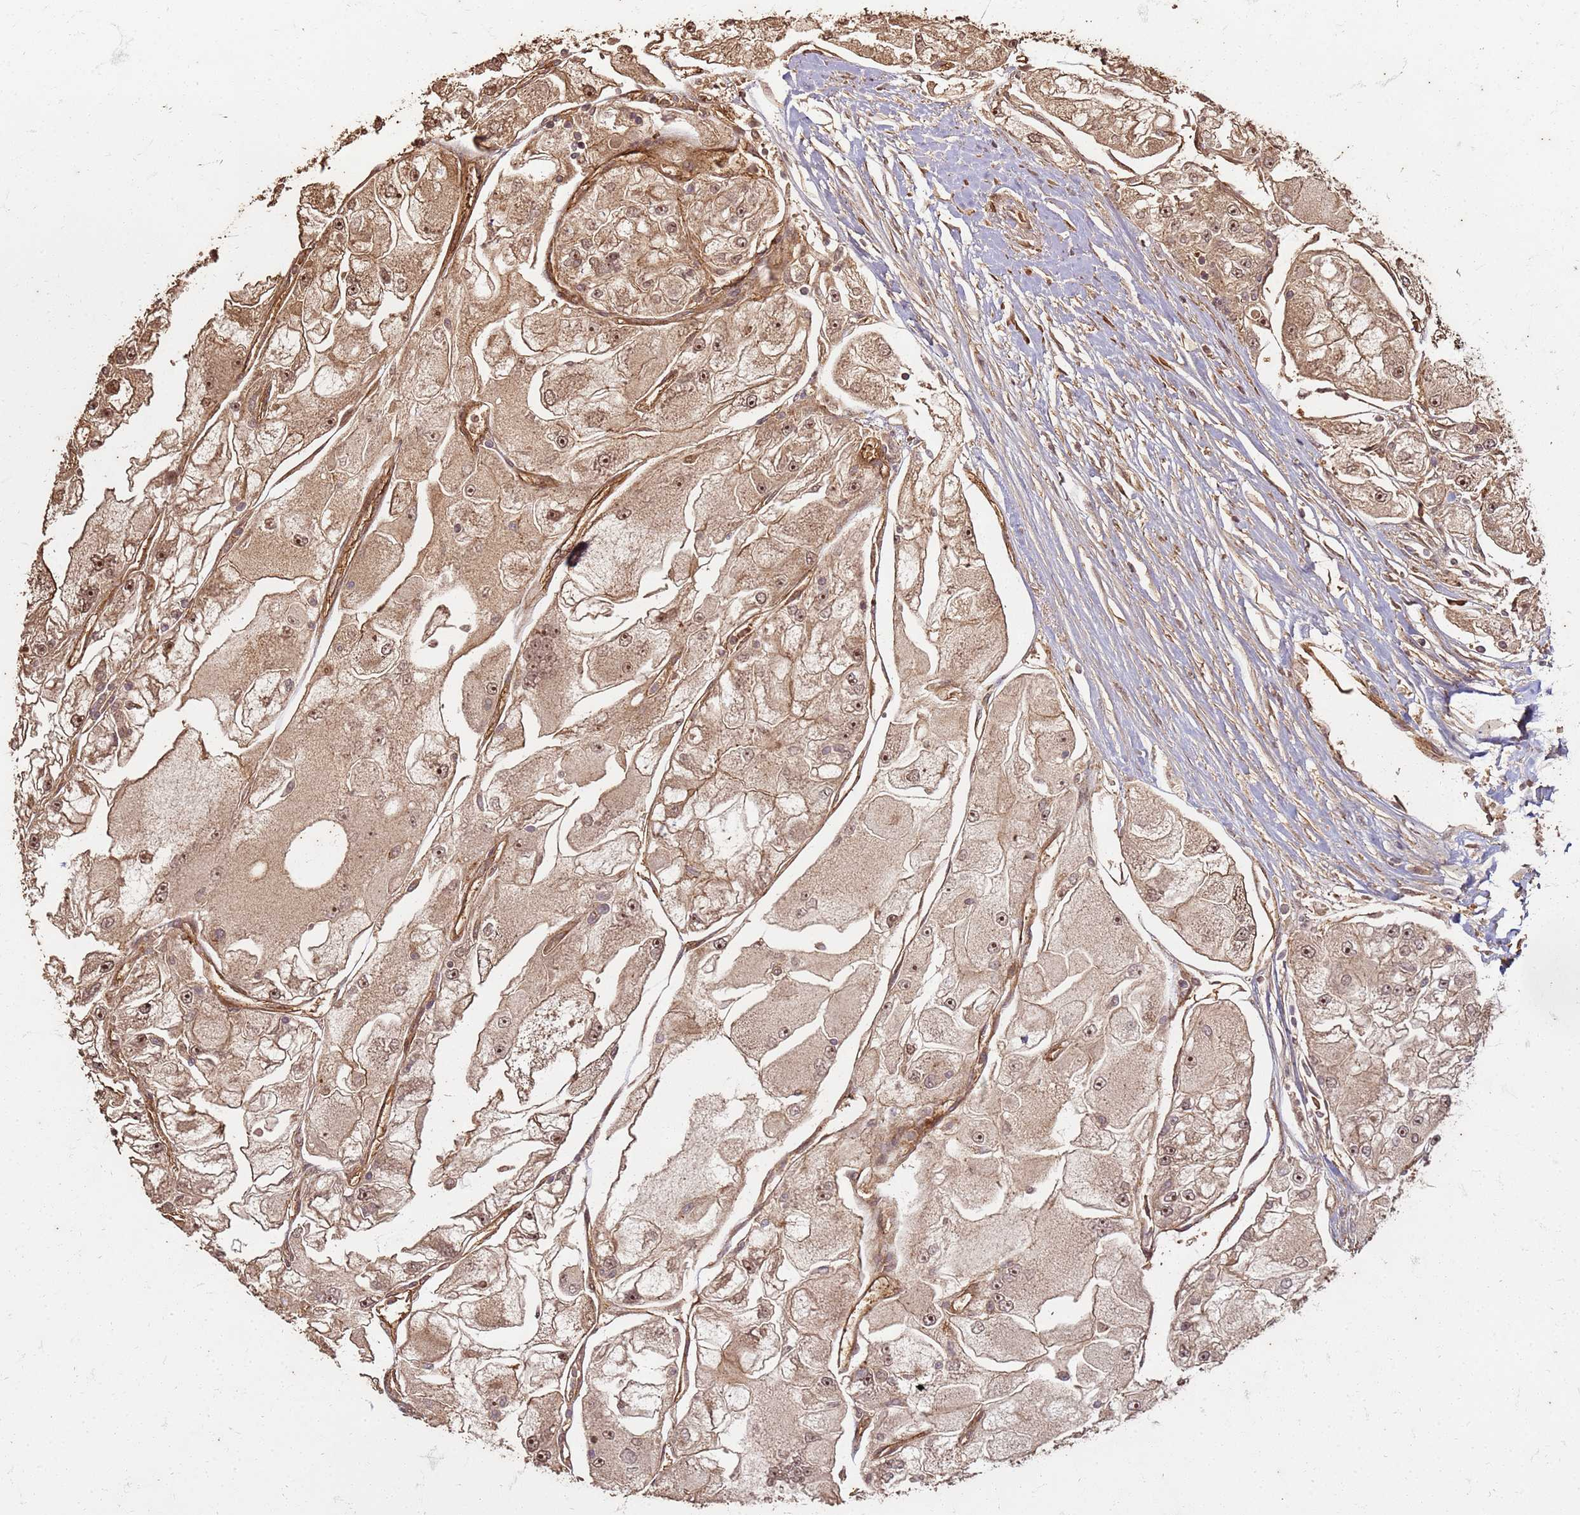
{"staining": {"intensity": "moderate", "quantity": ">75%", "location": "cytoplasmic/membranous,nuclear"}, "tissue": "renal cancer", "cell_type": "Tumor cells", "image_type": "cancer", "snomed": [{"axis": "morphology", "description": "Adenocarcinoma, NOS"}, {"axis": "topography", "description": "Kidney"}], "caption": "Immunohistochemical staining of human renal cancer (adenocarcinoma) displays medium levels of moderate cytoplasmic/membranous and nuclear expression in about >75% of tumor cells.", "gene": "KIF26A", "patient": {"sex": "female", "age": 72}}